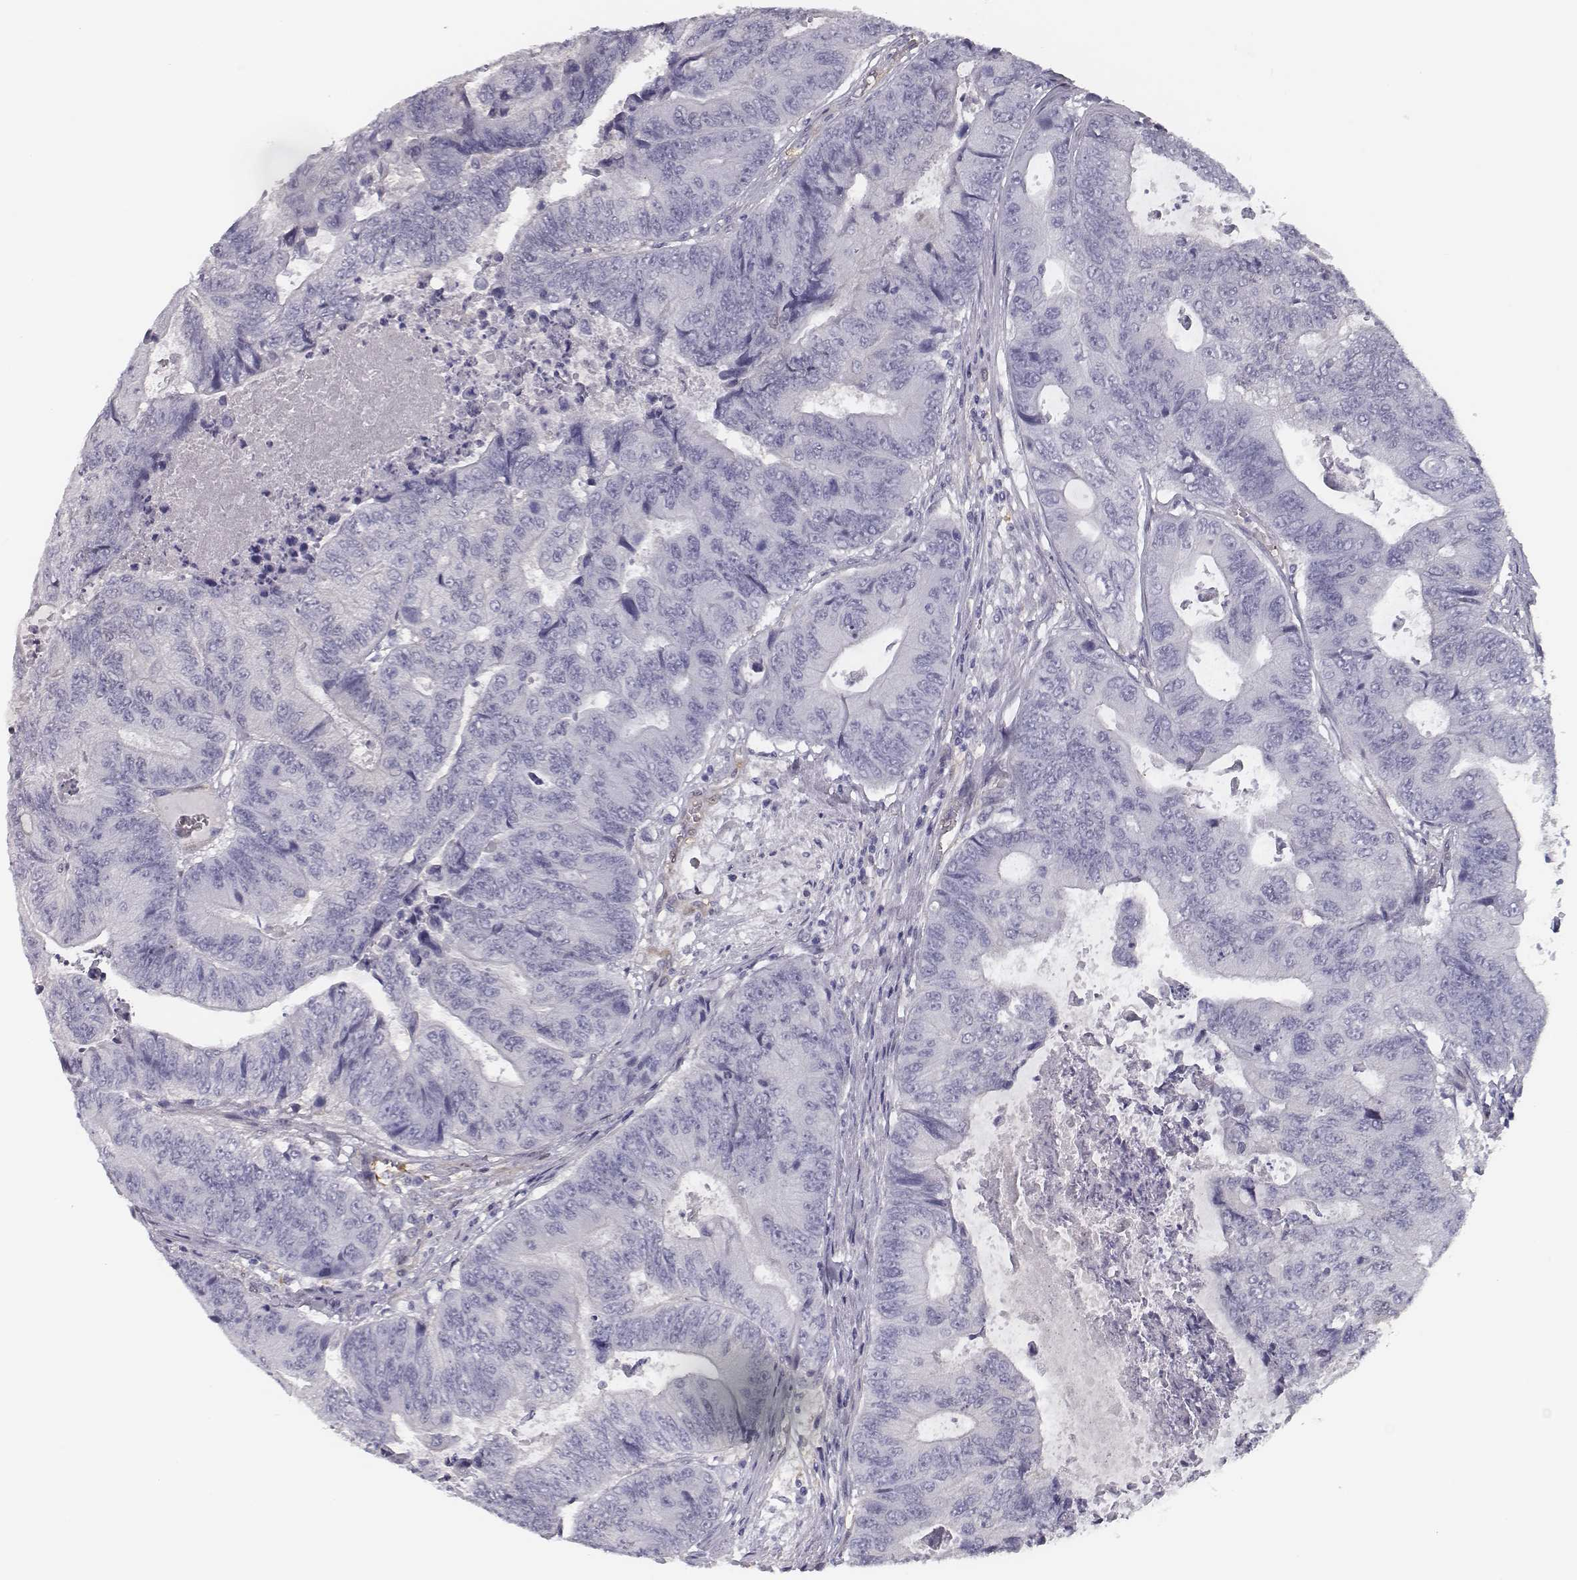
{"staining": {"intensity": "negative", "quantity": "none", "location": "none"}, "tissue": "colorectal cancer", "cell_type": "Tumor cells", "image_type": "cancer", "snomed": [{"axis": "morphology", "description": "Adenocarcinoma, NOS"}, {"axis": "topography", "description": "Colon"}], "caption": "The histopathology image shows no staining of tumor cells in colorectal adenocarcinoma.", "gene": "ISYNA1", "patient": {"sex": "female", "age": 48}}